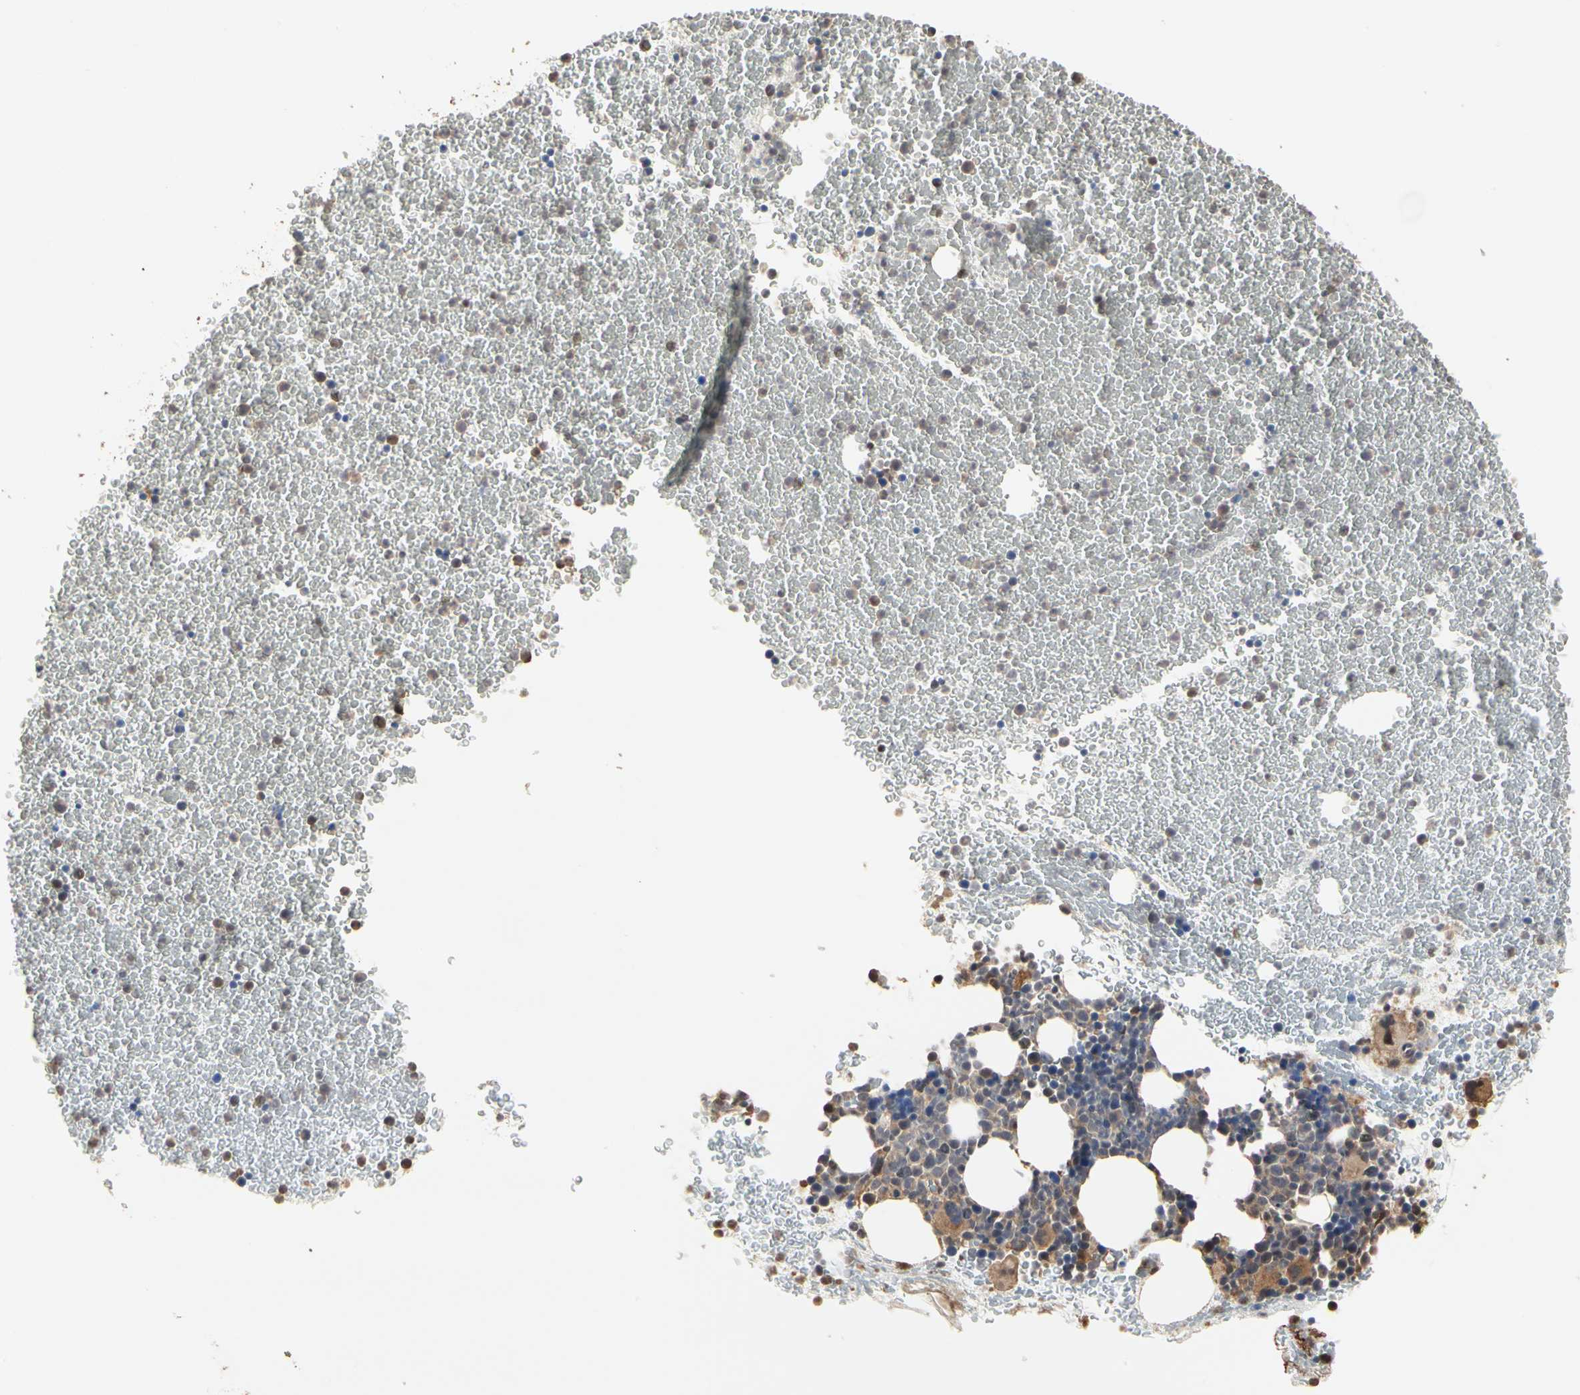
{"staining": {"intensity": "moderate", "quantity": "<25%", "location": "cytoplasmic/membranous"}, "tissue": "bone marrow", "cell_type": "Hematopoietic cells", "image_type": "normal", "snomed": [{"axis": "morphology", "description": "Normal tissue, NOS"}, {"axis": "topography", "description": "Bone marrow"}], "caption": "IHC histopathology image of normal human bone marrow stained for a protein (brown), which reveals low levels of moderate cytoplasmic/membranous staining in approximately <25% of hematopoietic cells.", "gene": "TAOK1", "patient": {"sex": "female", "age": 53}}